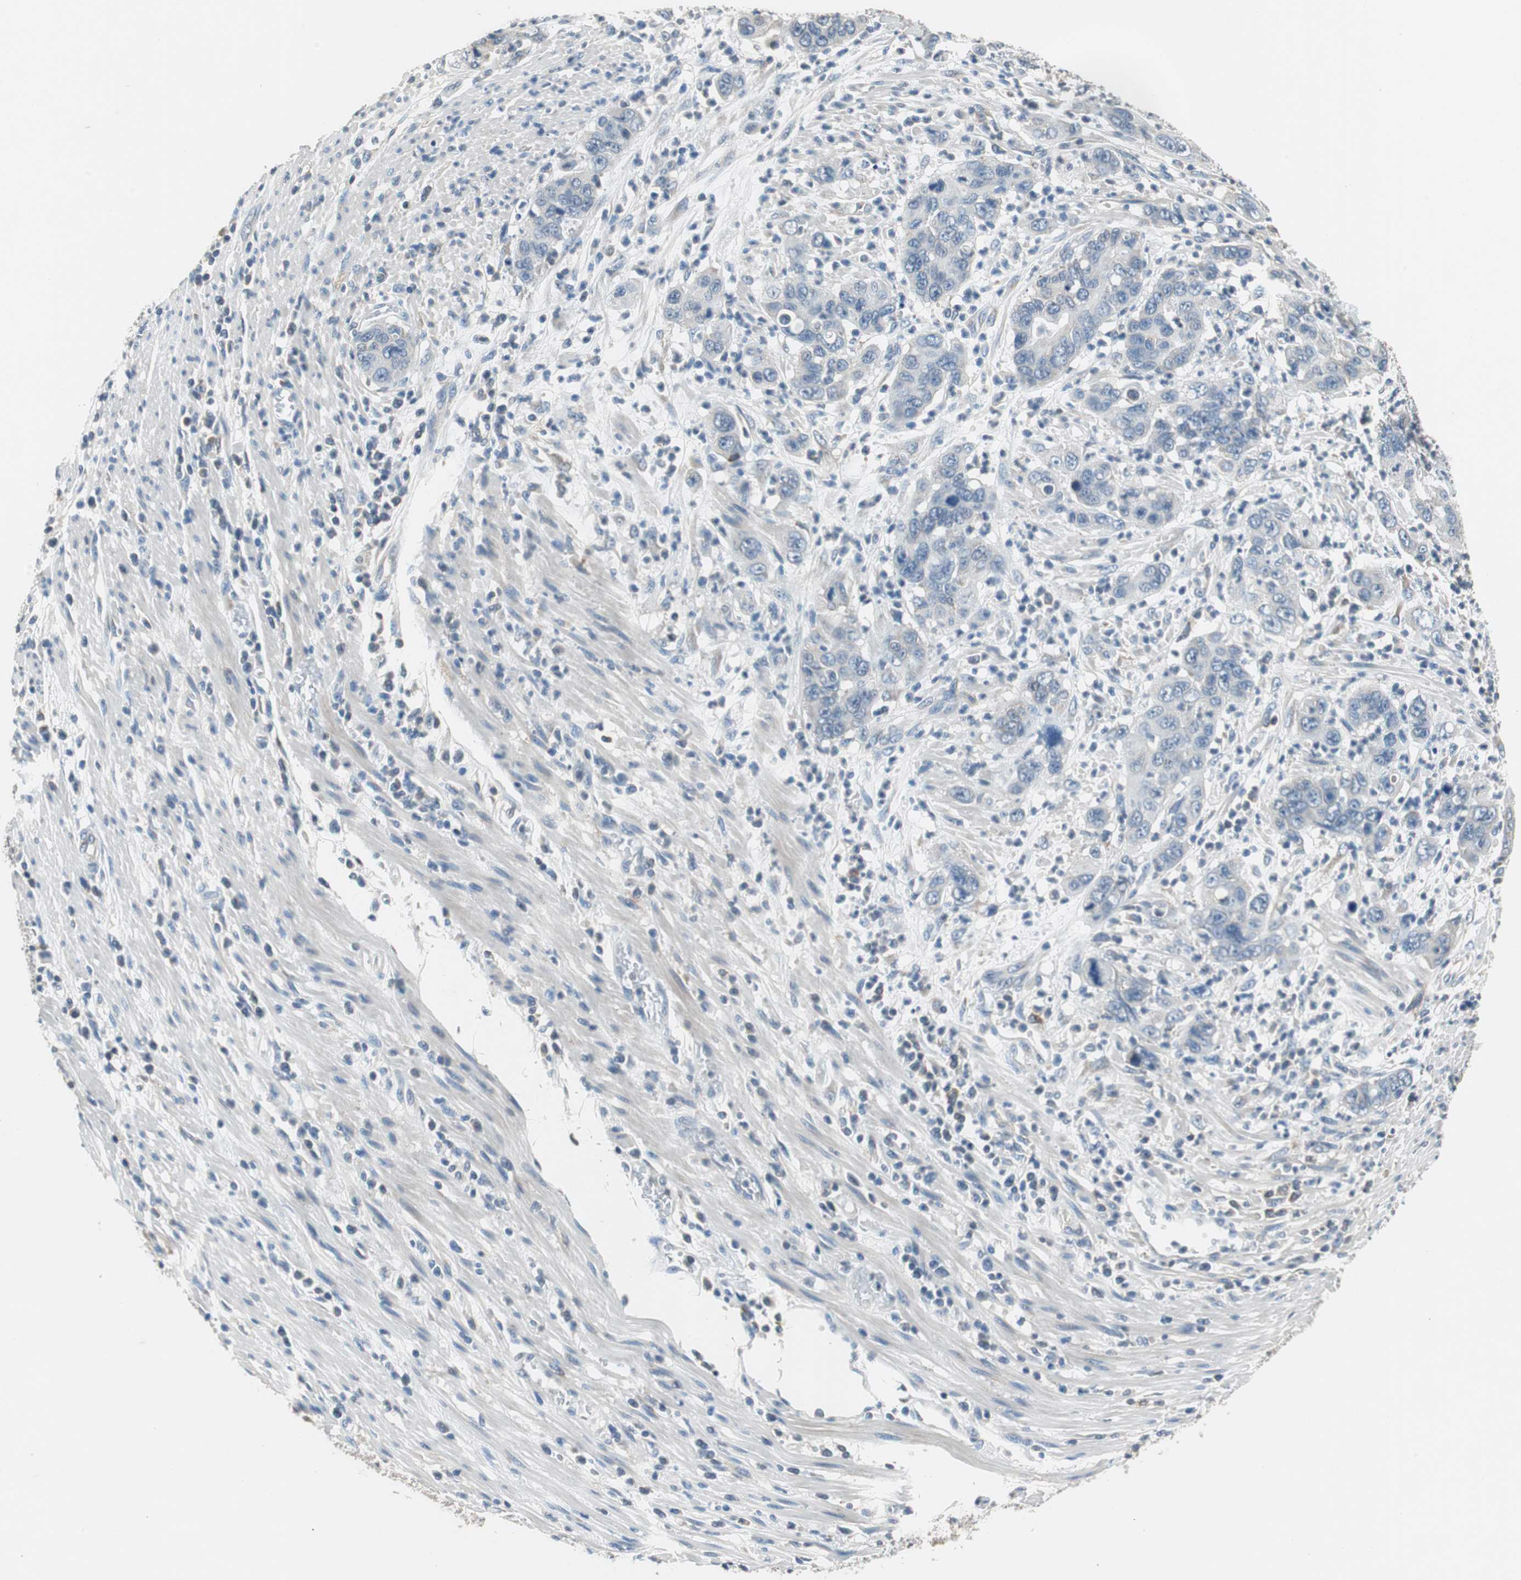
{"staining": {"intensity": "weak", "quantity": "<25%", "location": "cytoplasmic/membranous"}, "tissue": "pancreatic cancer", "cell_type": "Tumor cells", "image_type": "cancer", "snomed": [{"axis": "morphology", "description": "Adenocarcinoma, NOS"}, {"axis": "topography", "description": "Pancreas"}], "caption": "Tumor cells are negative for protein expression in human pancreatic cancer.", "gene": "PRKCA", "patient": {"sex": "female", "age": 71}}